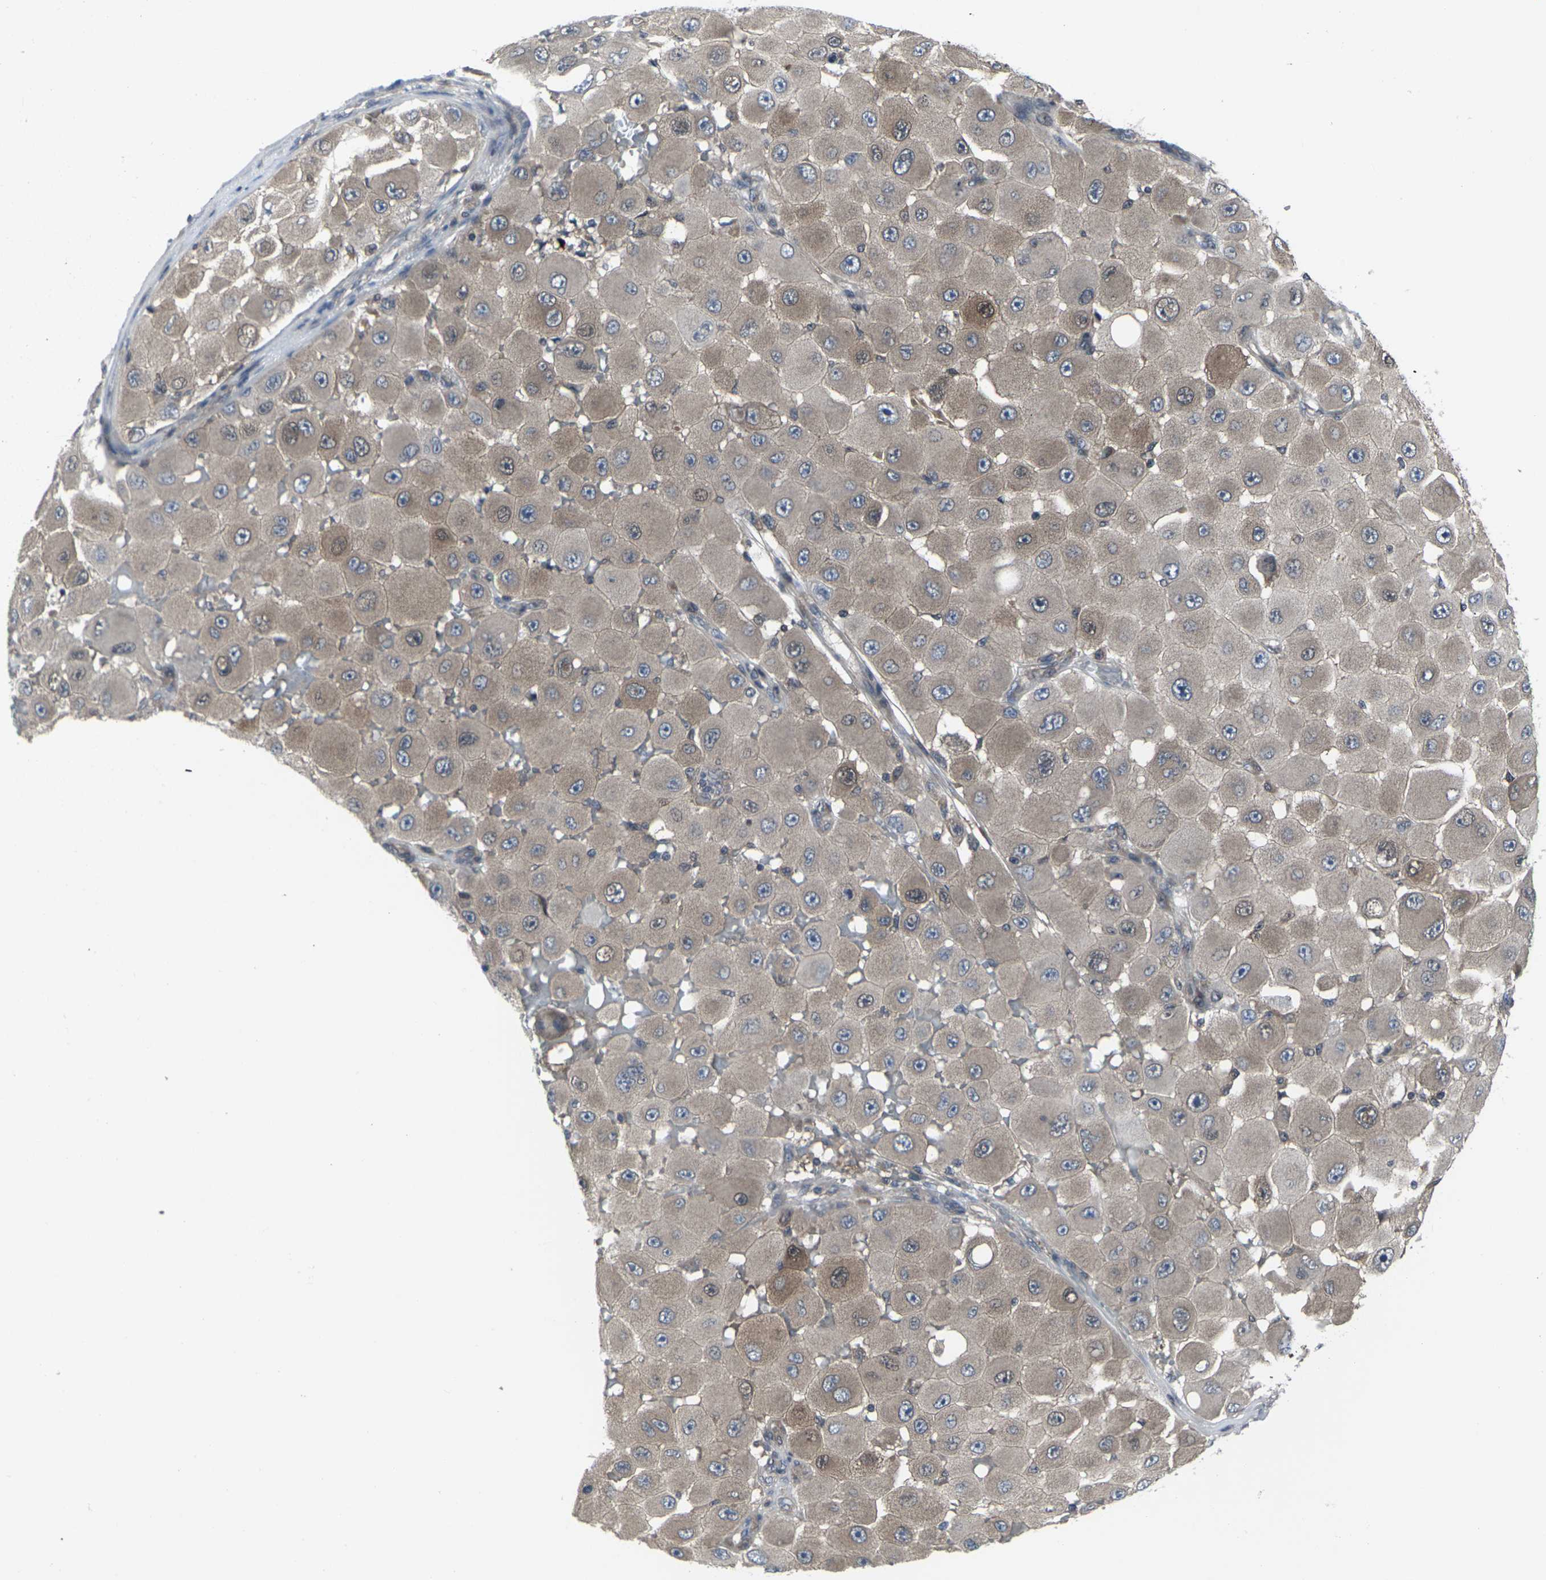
{"staining": {"intensity": "weak", "quantity": ">75%", "location": "cytoplasmic/membranous"}, "tissue": "melanoma", "cell_type": "Tumor cells", "image_type": "cancer", "snomed": [{"axis": "morphology", "description": "Malignant melanoma, NOS"}, {"axis": "topography", "description": "Skin"}], "caption": "IHC photomicrograph of neoplastic tissue: human malignant melanoma stained using IHC displays low levels of weak protein expression localized specifically in the cytoplasmic/membranous of tumor cells, appearing as a cytoplasmic/membranous brown color.", "gene": "HPRT1", "patient": {"sex": "female", "age": 81}}